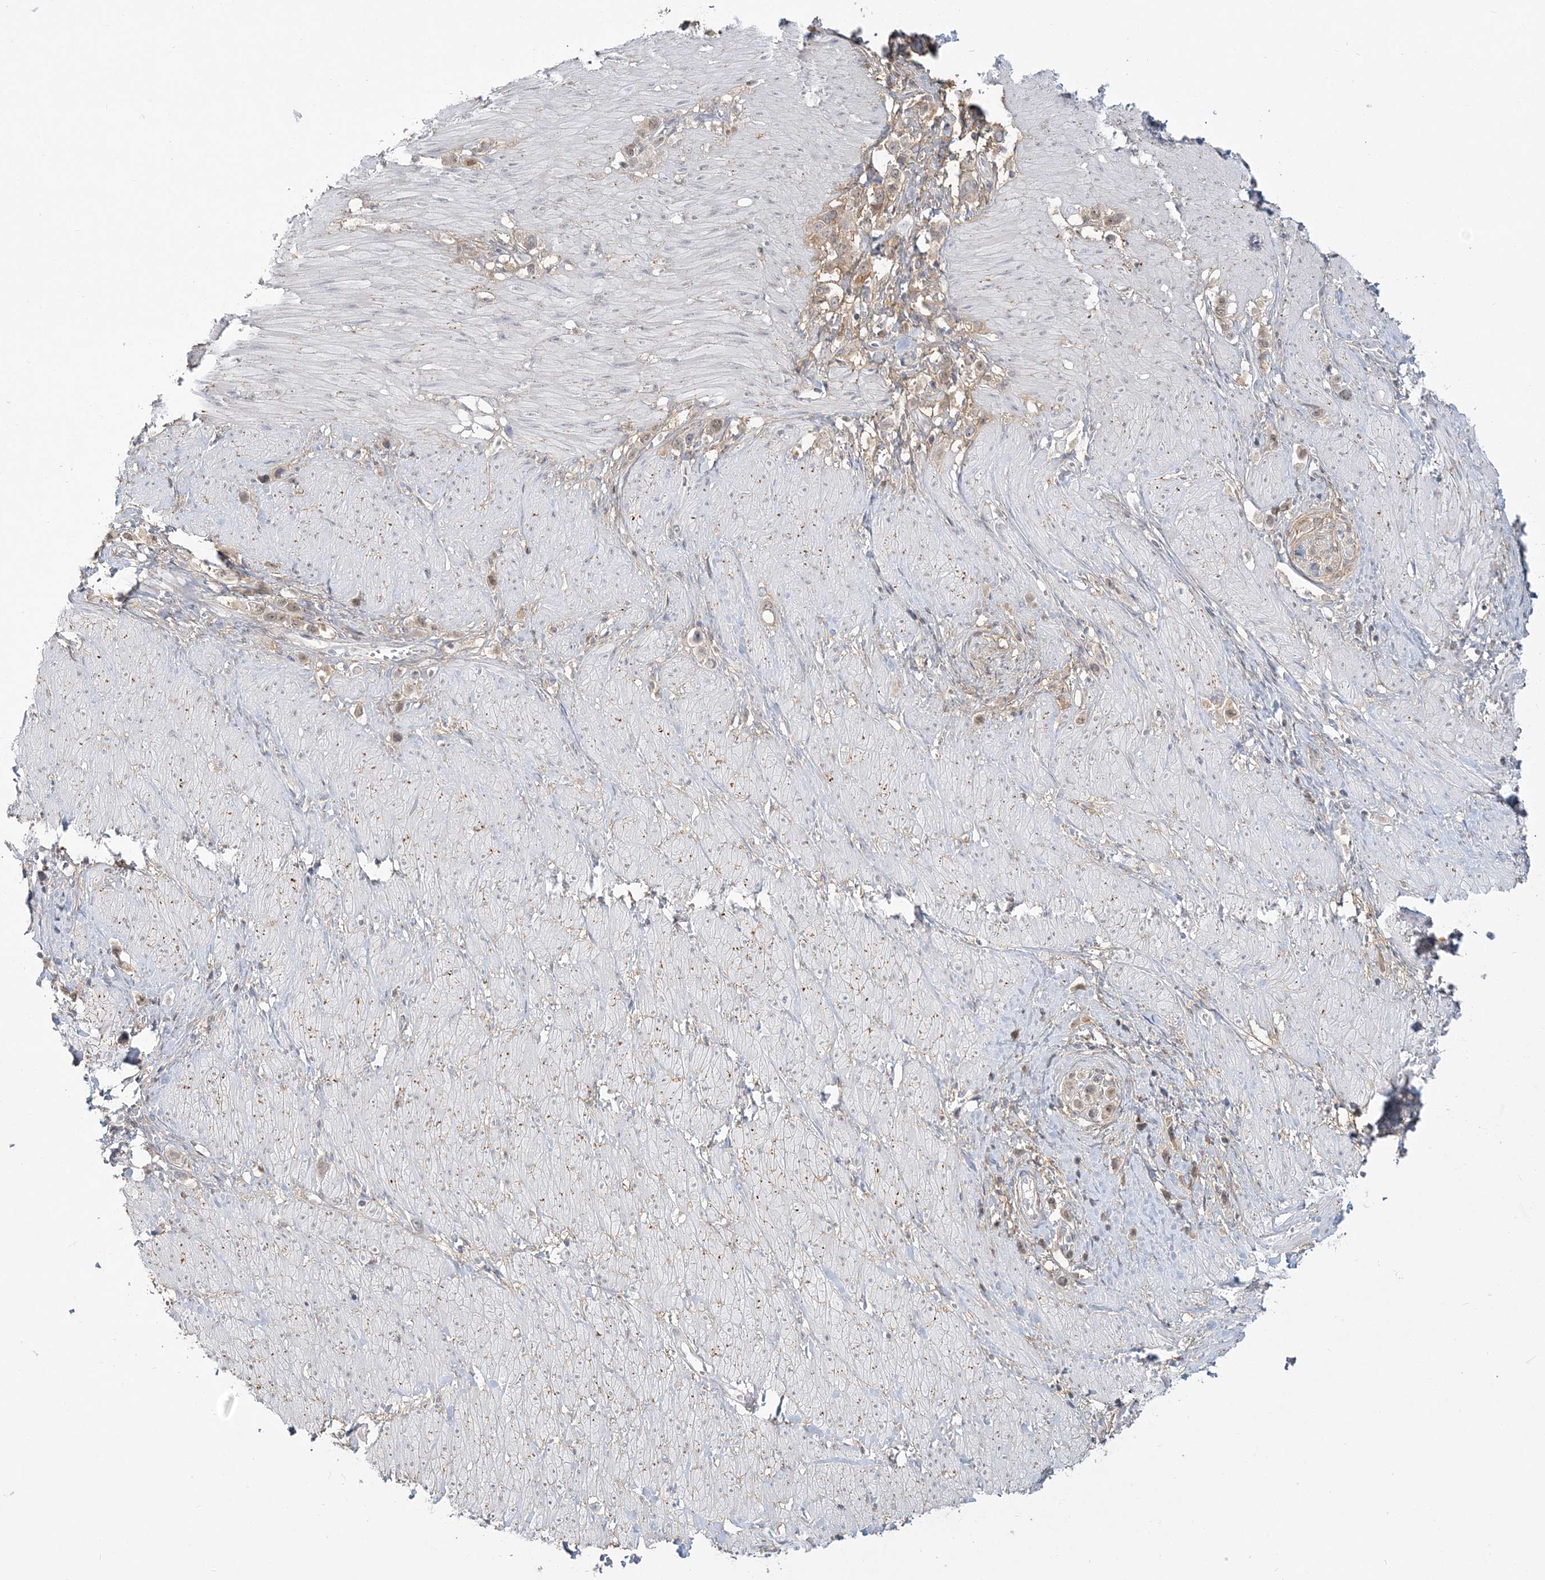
{"staining": {"intensity": "weak", "quantity": ">75%", "location": "cytoplasmic/membranous"}, "tissue": "stomach cancer", "cell_type": "Tumor cells", "image_type": "cancer", "snomed": [{"axis": "morphology", "description": "Normal tissue, NOS"}, {"axis": "morphology", "description": "Adenocarcinoma, NOS"}, {"axis": "topography", "description": "Stomach, upper"}, {"axis": "topography", "description": "Stomach"}], "caption": "The photomicrograph displays immunohistochemical staining of stomach cancer (adenocarcinoma). There is weak cytoplasmic/membranous staining is present in approximately >75% of tumor cells.", "gene": "ANKS1A", "patient": {"sex": "female", "age": 65}}